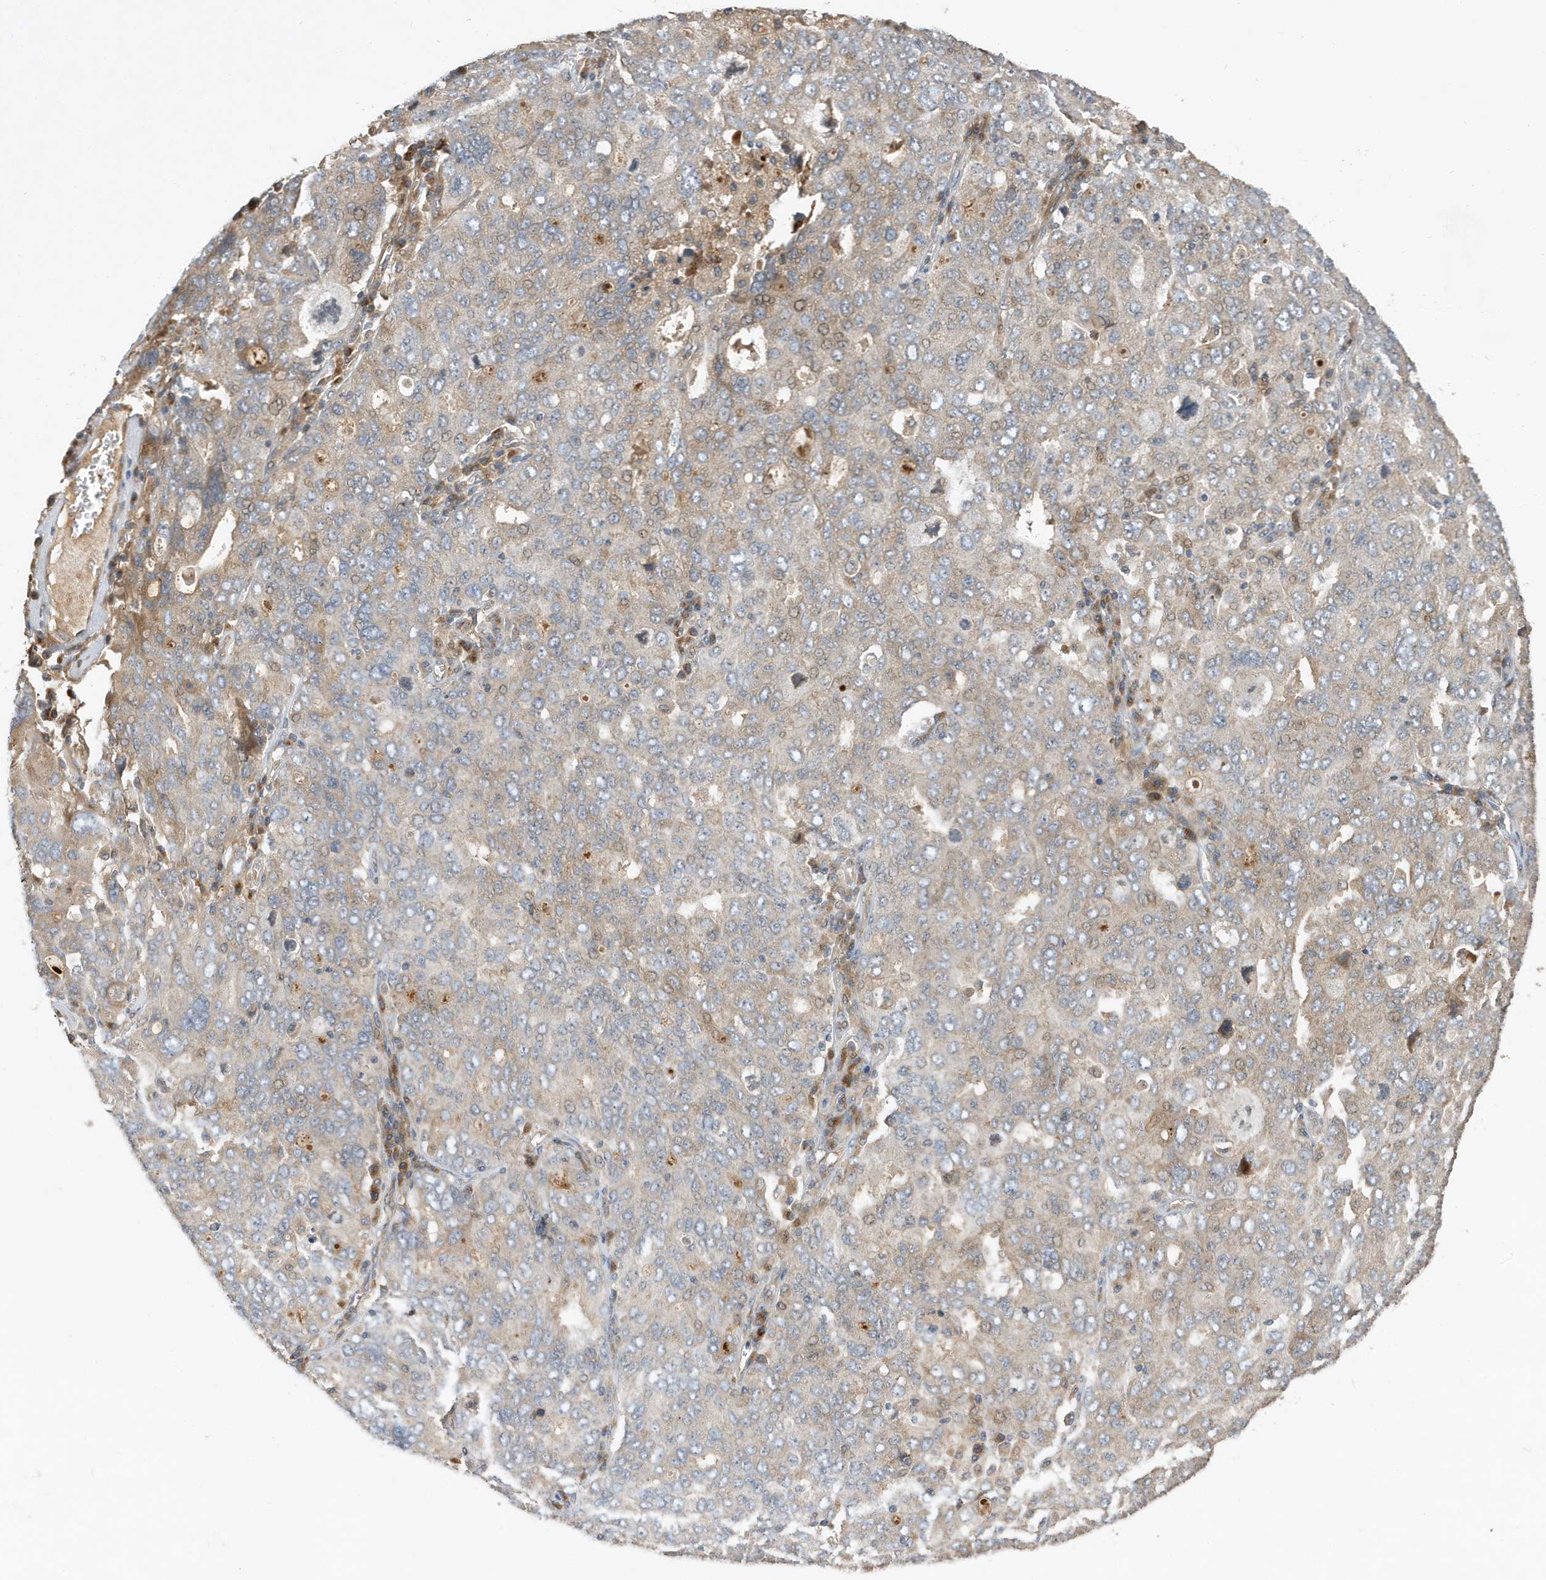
{"staining": {"intensity": "negative", "quantity": "none", "location": "none"}, "tissue": "ovarian cancer", "cell_type": "Tumor cells", "image_type": "cancer", "snomed": [{"axis": "morphology", "description": "Carcinoma, endometroid"}, {"axis": "topography", "description": "Ovary"}], "caption": "Tumor cells show no significant protein expression in endometroid carcinoma (ovarian).", "gene": "LAPTM4A", "patient": {"sex": "female", "age": 62}}